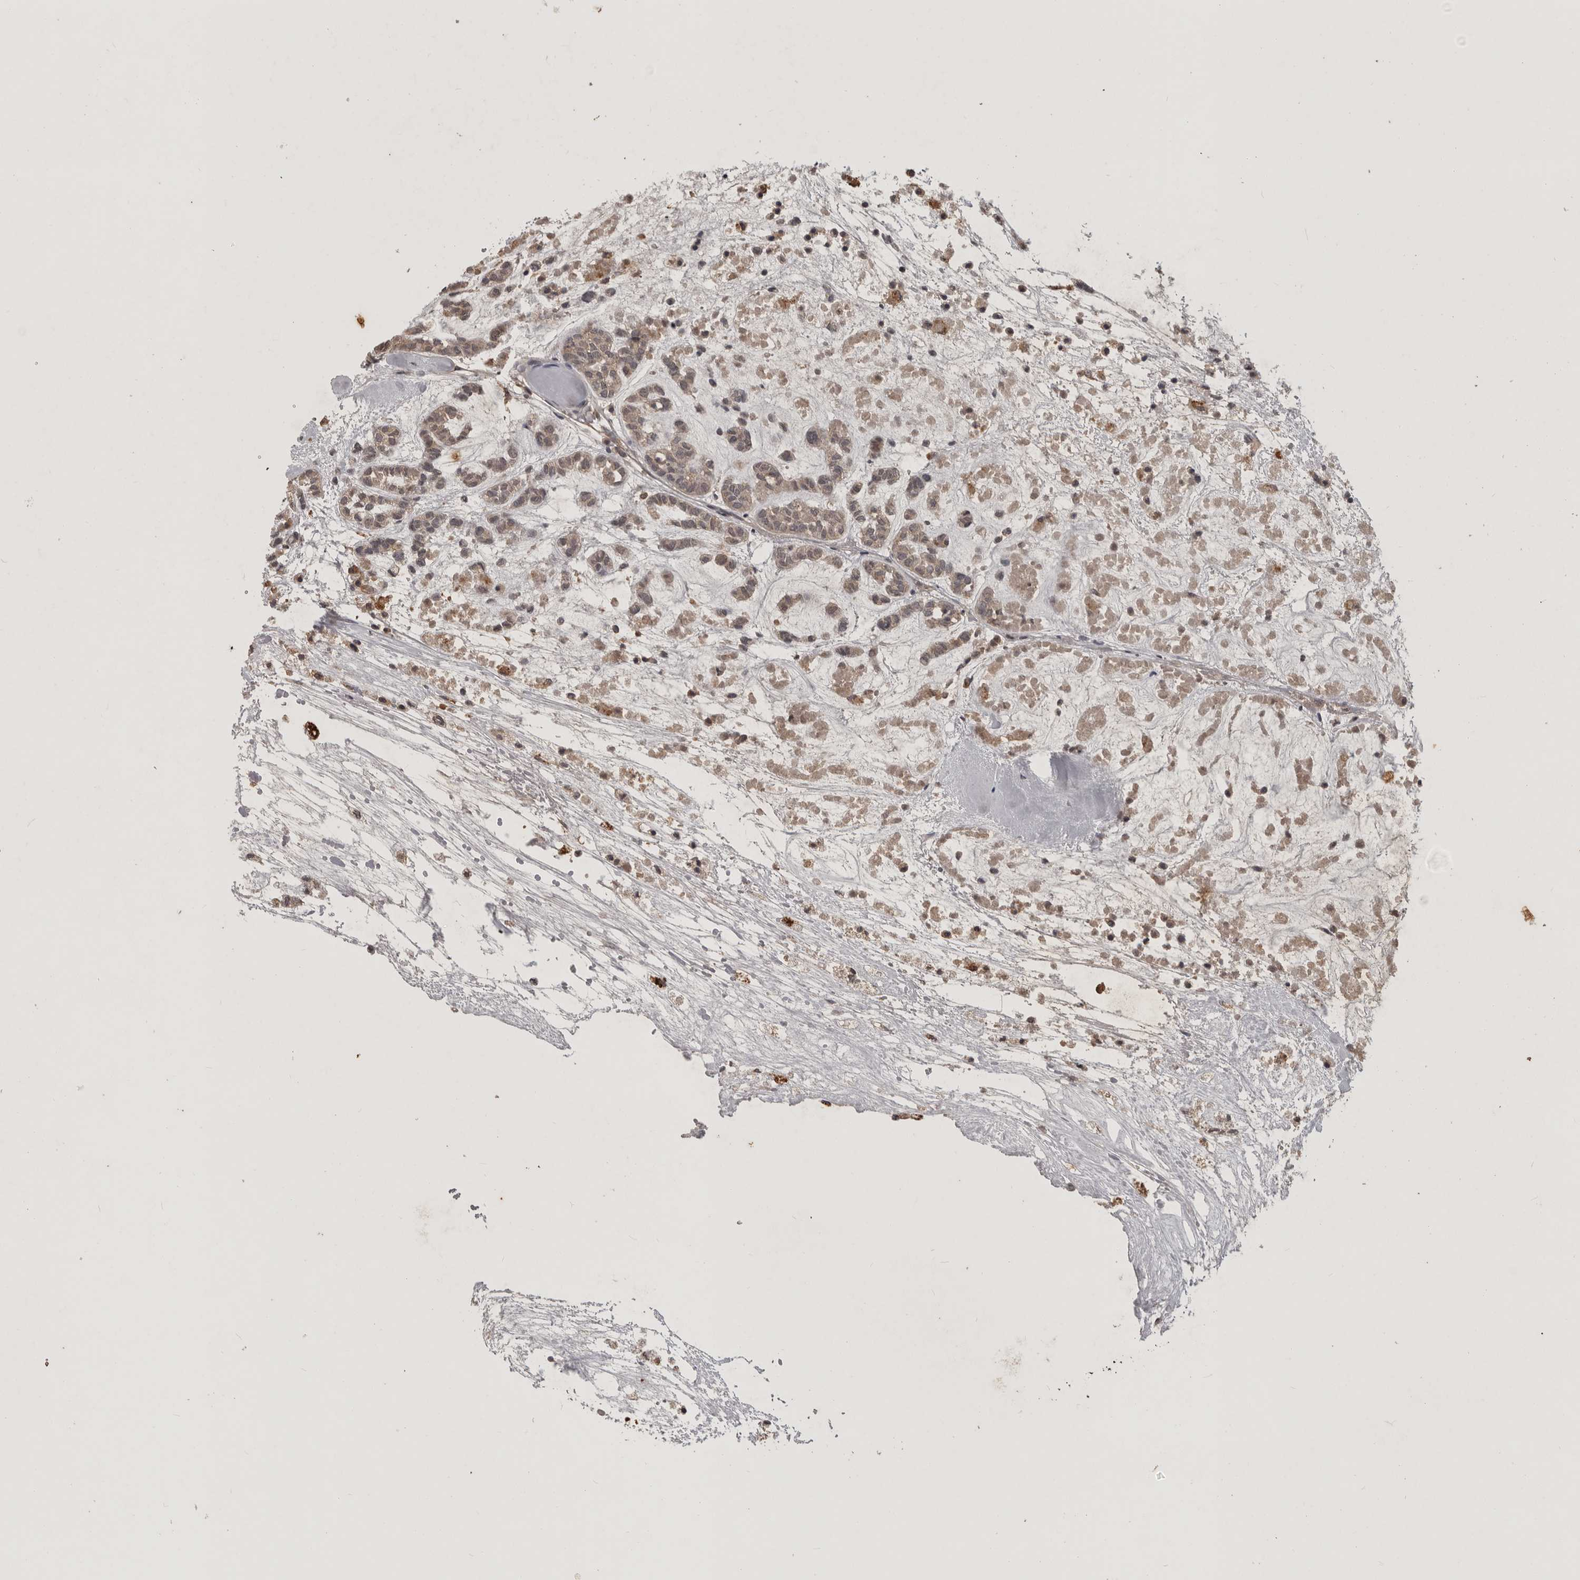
{"staining": {"intensity": "weak", "quantity": ">75%", "location": "cytoplasmic/membranous"}, "tissue": "head and neck cancer", "cell_type": "Tumor cells", "image_type": "cancer", "snomed": [{"axis": "morphology", "description": "Adenocarcinoma, NOS"}, {"axis": "morphology", "description": "Adenoma, NOS"}, {"axis": "topography", "description": "Head-Neck"}], "caption": "Approximately >75% of tumor cells in human head and neck cancer exhibit weak cytoplasmic/membranous protein positivity as visualized by brown immunohistochemical staining.", "gene": "ADAMTS4", "patient": {"sex": "female", "age": 55}}